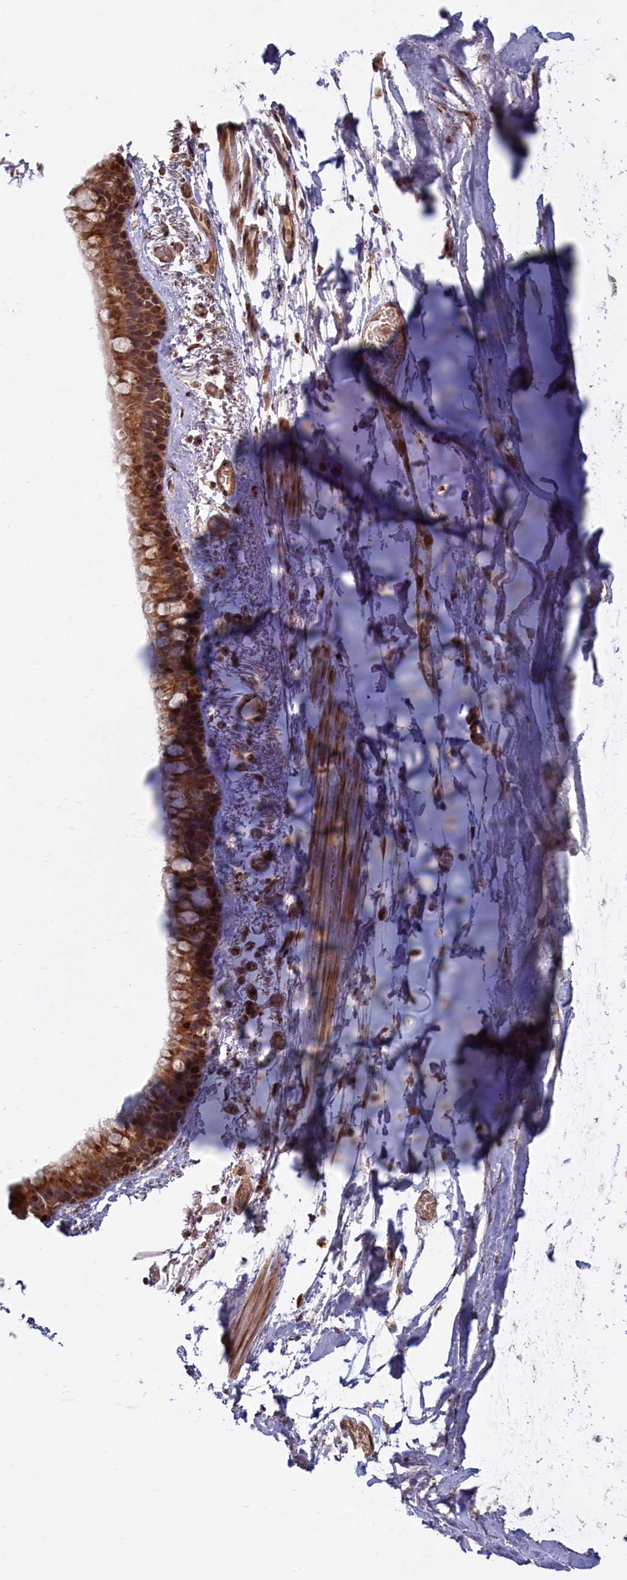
{"staining": {"intensity": "moderate", "quantity": ">75%", "location": "cytoplasmic/membranous"}, "tissue": "bronchus", "cell_type": "Respiratory epithelial cells", "image_type": "normal", "snomed": [{"axis": "morphology", "description": "Normal tissue, NOS"}, {"axis": "topography", "description": "Cartilage tissue"}], "caption": "Protein analysis of unremarkable bronchus exhibits moderate cytoplasmic/membranous positivity in approximately >75% of respiratory epithelial cells. Nuclei are stained in blue.", "gene": "PLA2G10", "patient": {"sex": "male", "age": 63}}